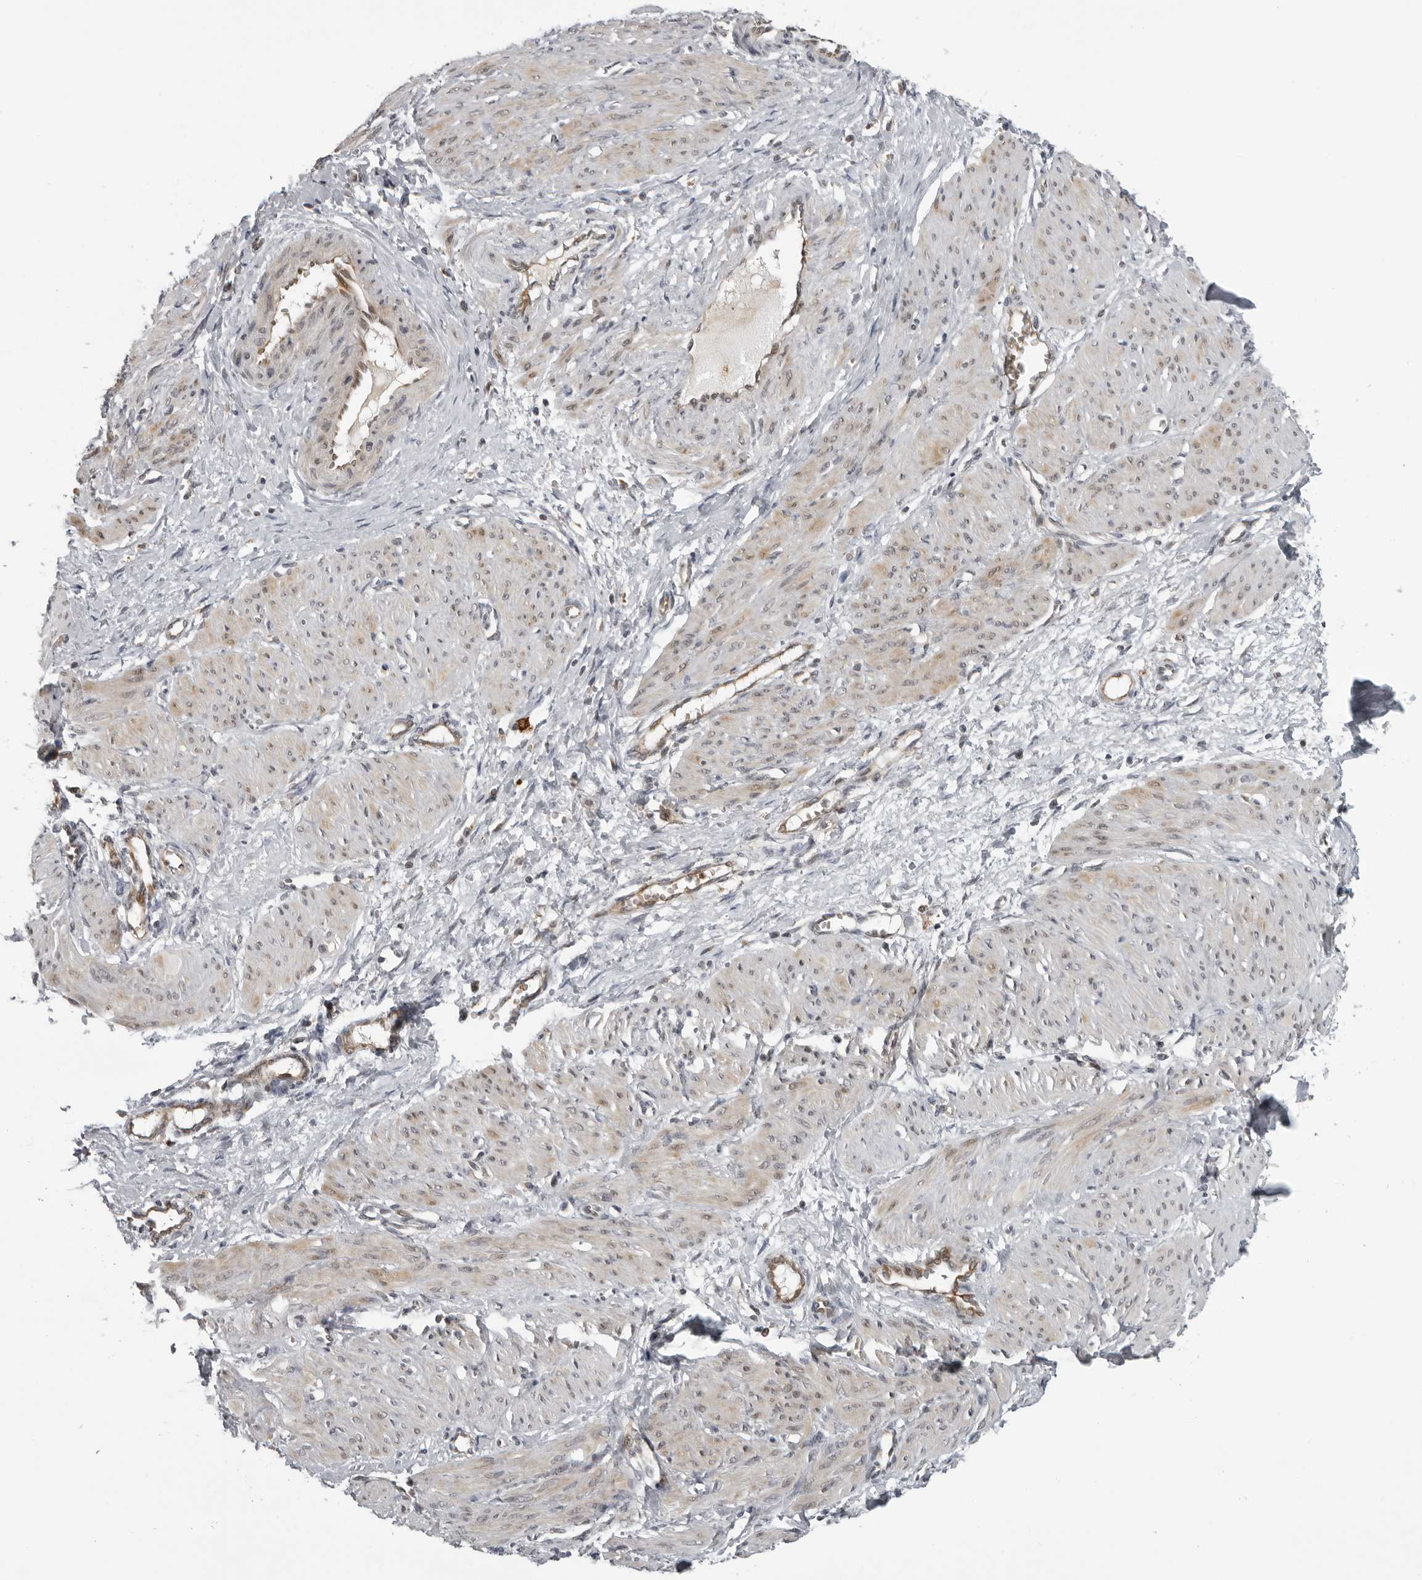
{"staining": {"intensity": "weak", "quantity": "<25%", "location": "cytoplasmic/membranous"}, "tissue": "smooth muscle", "cell_type": "Smooth muscle cells", "image_type": "normal", "snomed": [{"axis": "morphology", "description": "Normal tissue, NOS"}, {"axis": "topography", "description": "Endometrium"}], "caption": "This is an immunohistochemistry photomicrograph of normal smooth muscle. There is no staining in smooth muscle cells.", "gene": "THOP1", "patient": {"sex": "female", "age": 33}}